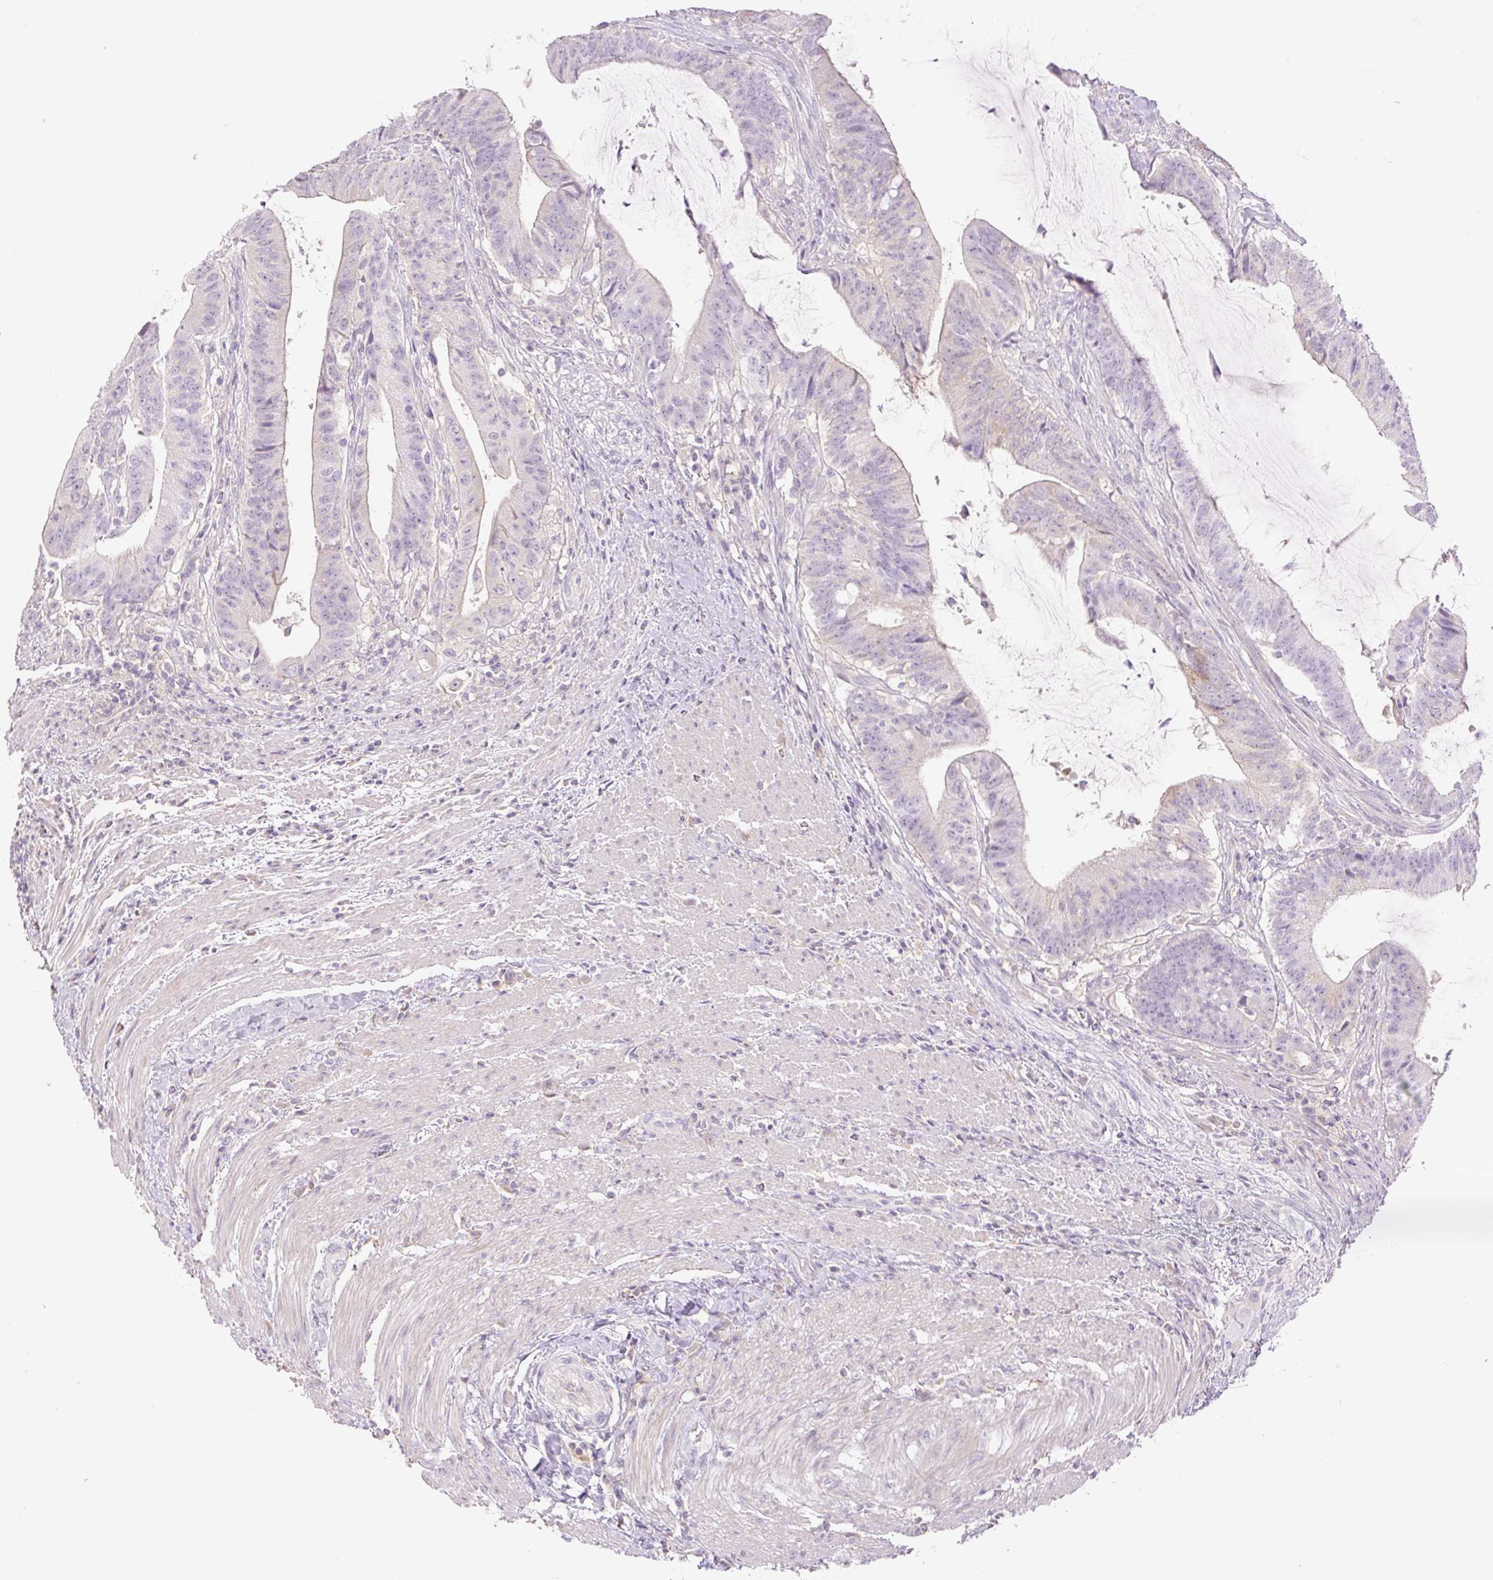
{"staining": {"intensity": "negative", "quantity": "none", "location": "none"}, "tissue": "colorectal cancer", "cell_type": "Tumor cells", "image_type": "cancer", "snomed": [{"axis": "morphology", "description": "Adenocarcinoma, NOS"}, {"axis": "topography", "description": "Colon"}], "caption": "The image reveals no staining of tumor cells in adenocarcinoma (colorectal).", "gene": "MIA2", "patient": {"sex": "female", "age": 43}}